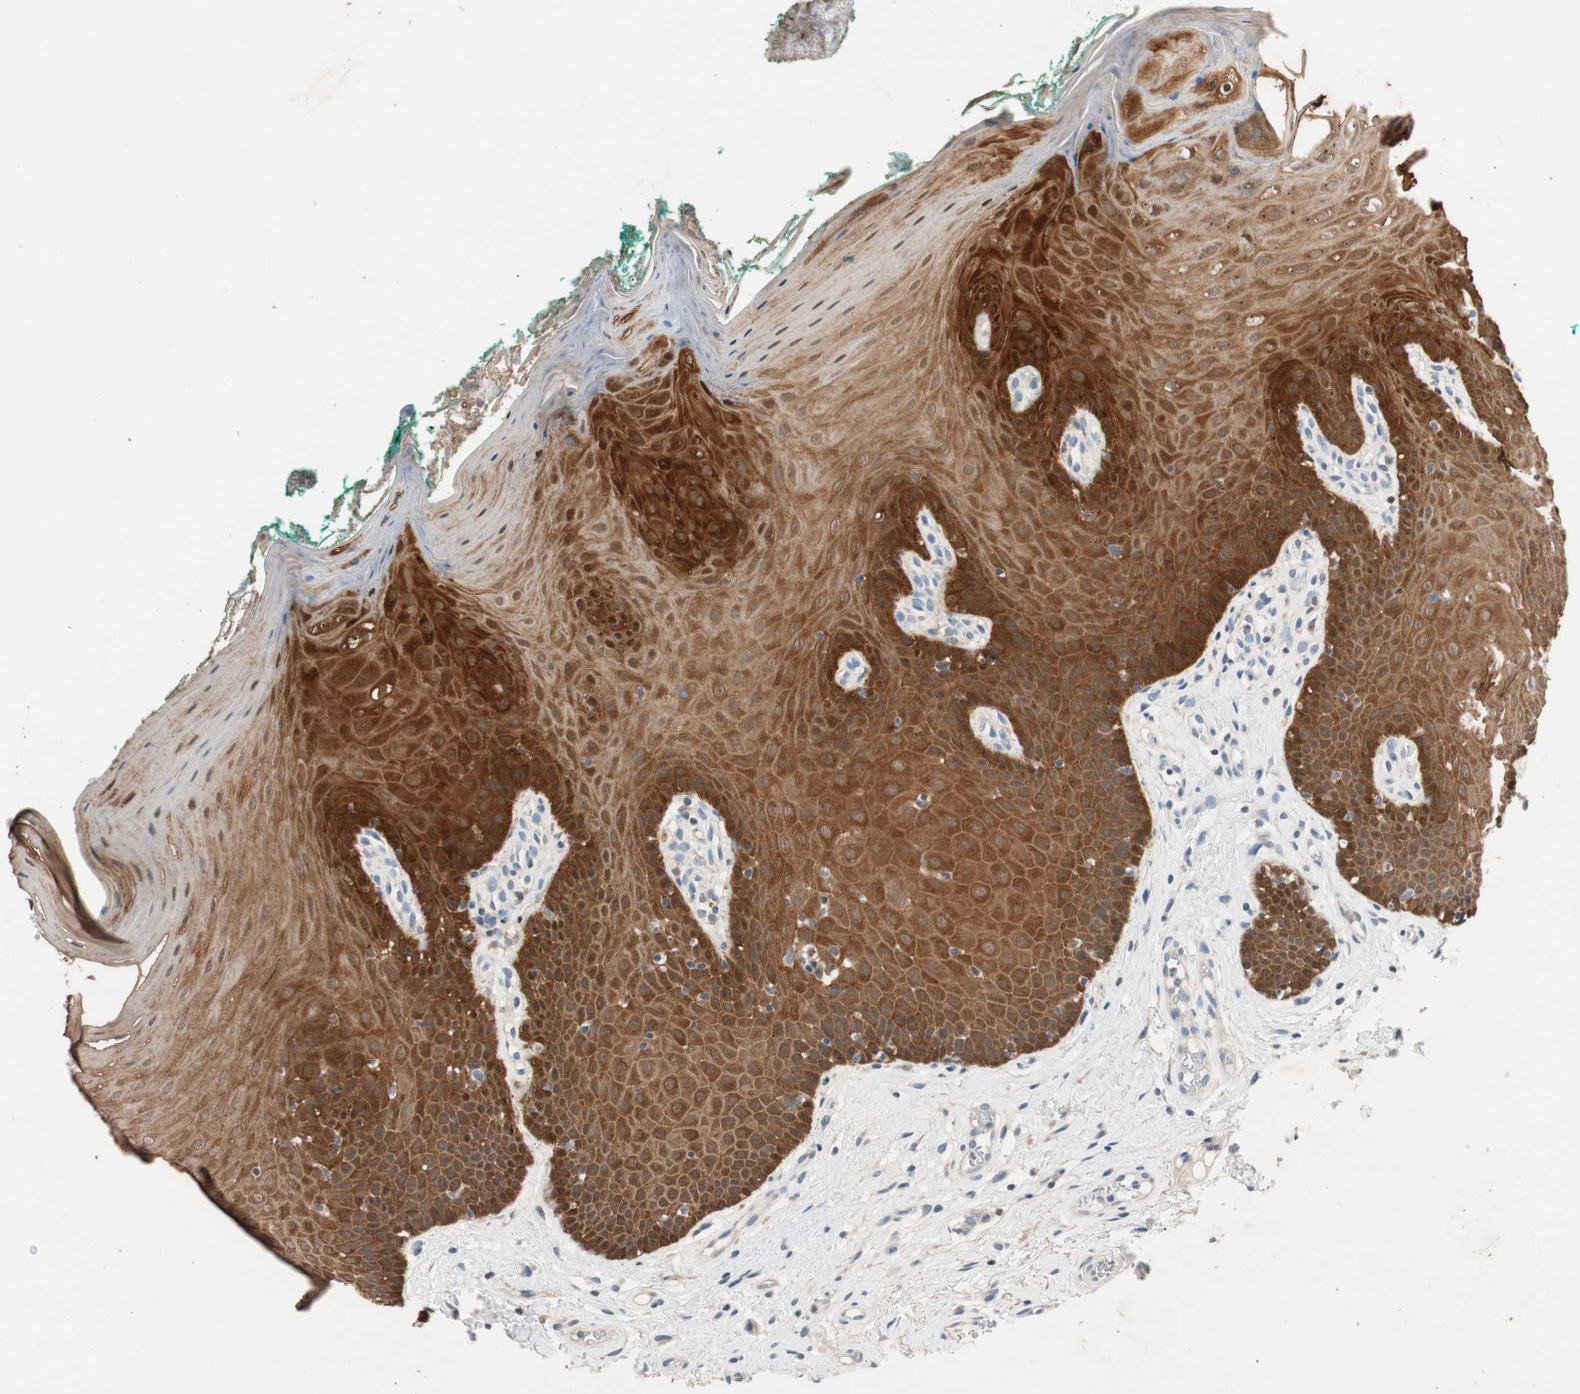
{"staining": {"intensity": "strong", "quantity": ">75%", "location": "cytoplasmic/membranous"}, "tissue": "oral mucosa", "cell_type": "Squamous epithelial cells", "image_type": "normal", "snomed": [{"axis": "morphology", "description": "Normal tissue, NOS"}, {"axis": "topography", "description": "Skeletal muscle"}, {"axis": "topography", "description": "Oral tissue"}], "caption": "Immunohistochemistry (IHC) histopathology image of unremarkable oral mucosa: oral mucosa stained using IHC displays high levels of strong protein expression localized specifically in the cytoplasmic/membranous of squamous epithelial cells, appearing as a cytoplasmic/membranous brown color.", "gene": "SERPINB5", "patient": {"sex": "male", "age": 58}}